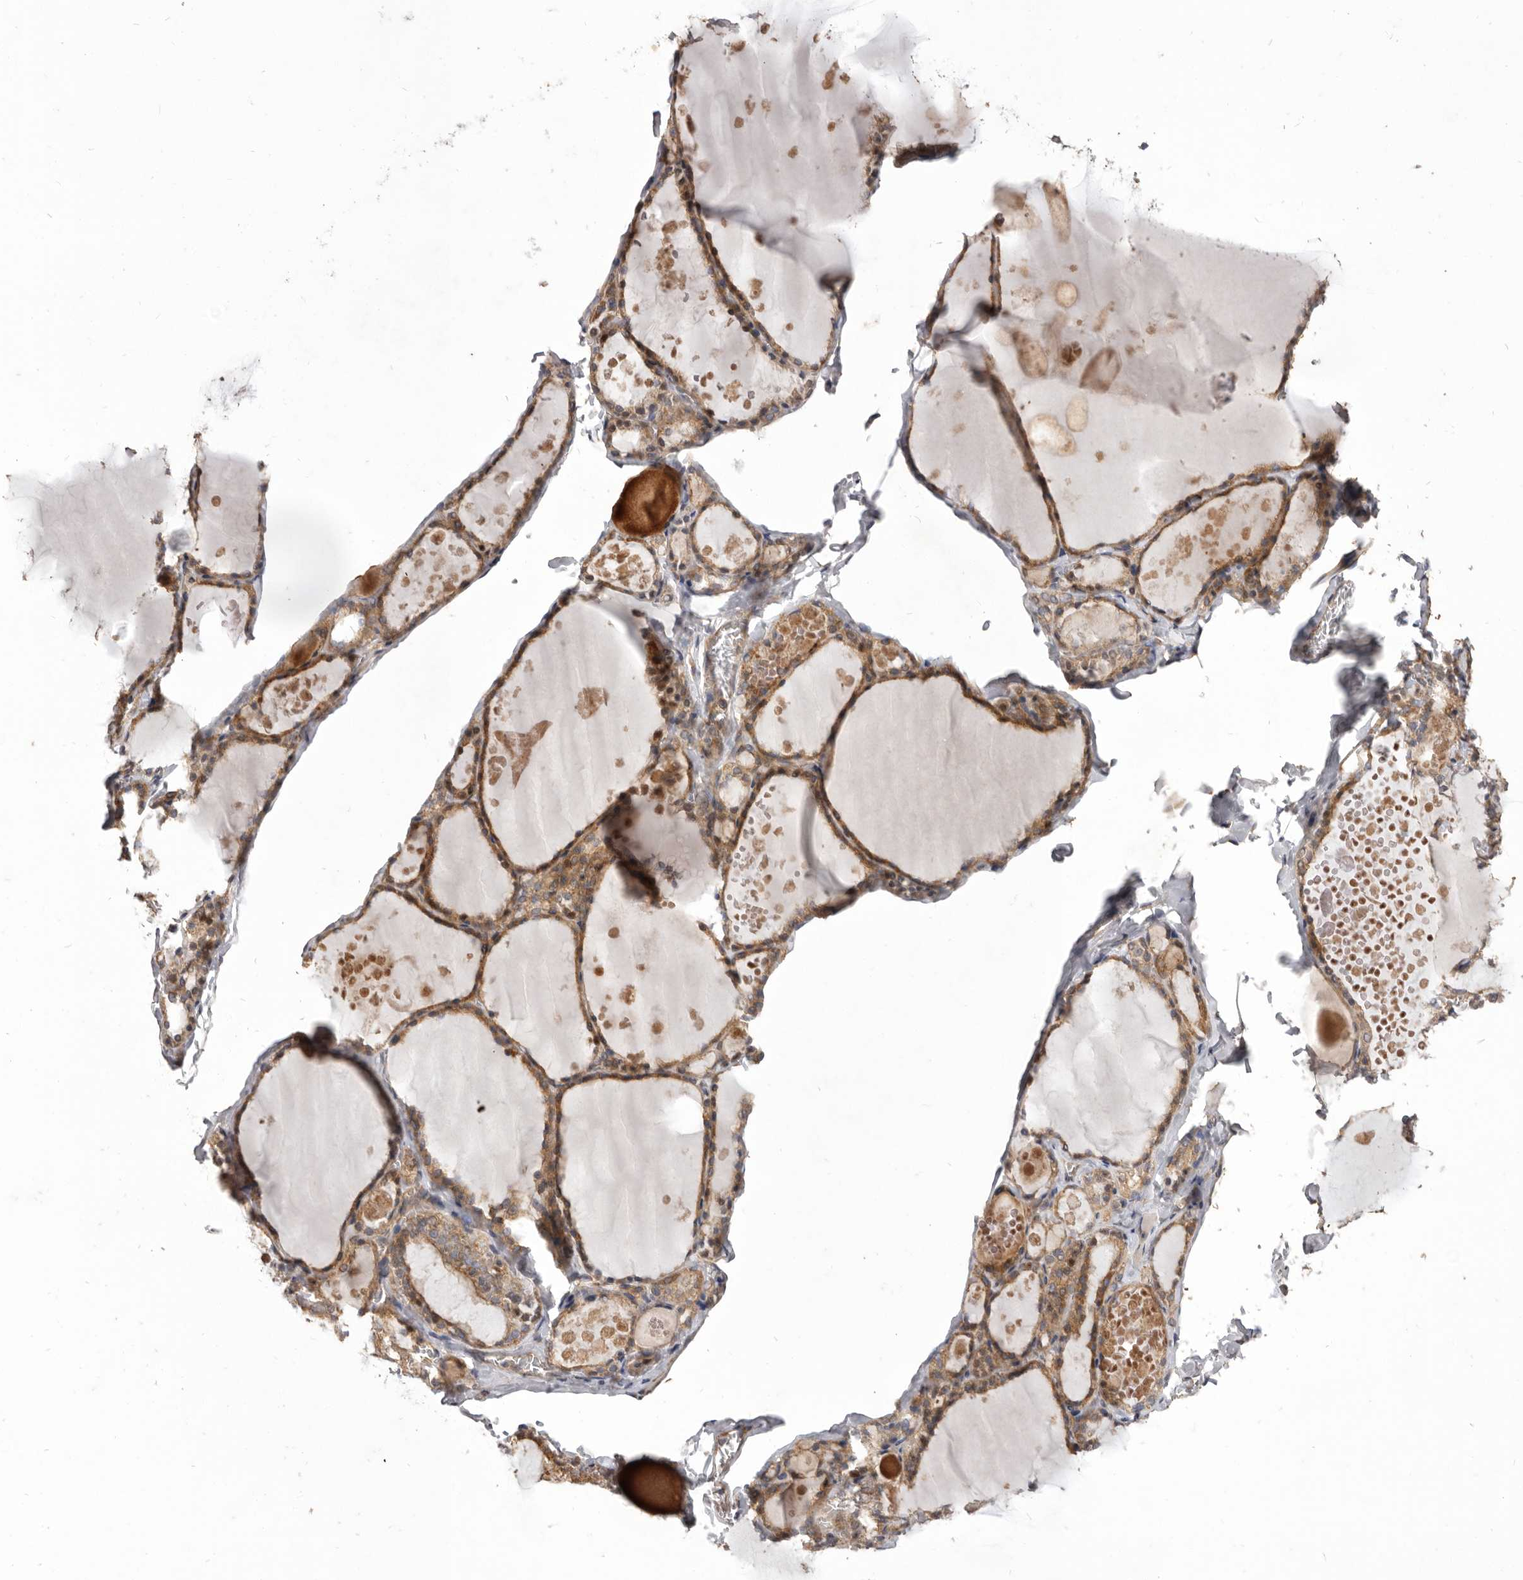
{"staining": {"intensity": "moderate", "quantity": ">75%", "location": "cytoplasmic/membranous"}, "tissue": "thyroid gland", "cell_type": "Glandular cells", "image_type": "normal", "snomed": [{"axis": "morphology", "description": "Normal tissue, NOS"}, {"axis": "topography", "description": "Thyroid gland"}], "caption": "Immunohistochemistry of normal human thyroid gland shows medium levels of moderate cytoplasmic/membranous staining in approximately >75% of glandular cells. The protein is stained brown, and the nuclei are stained in blue (DAB (3,3'-diaminobenzidine) IHC with brightfield microscopy, high magnification).", "gene": "VPS45", "patient": {"sex": "male", "age": 56}}